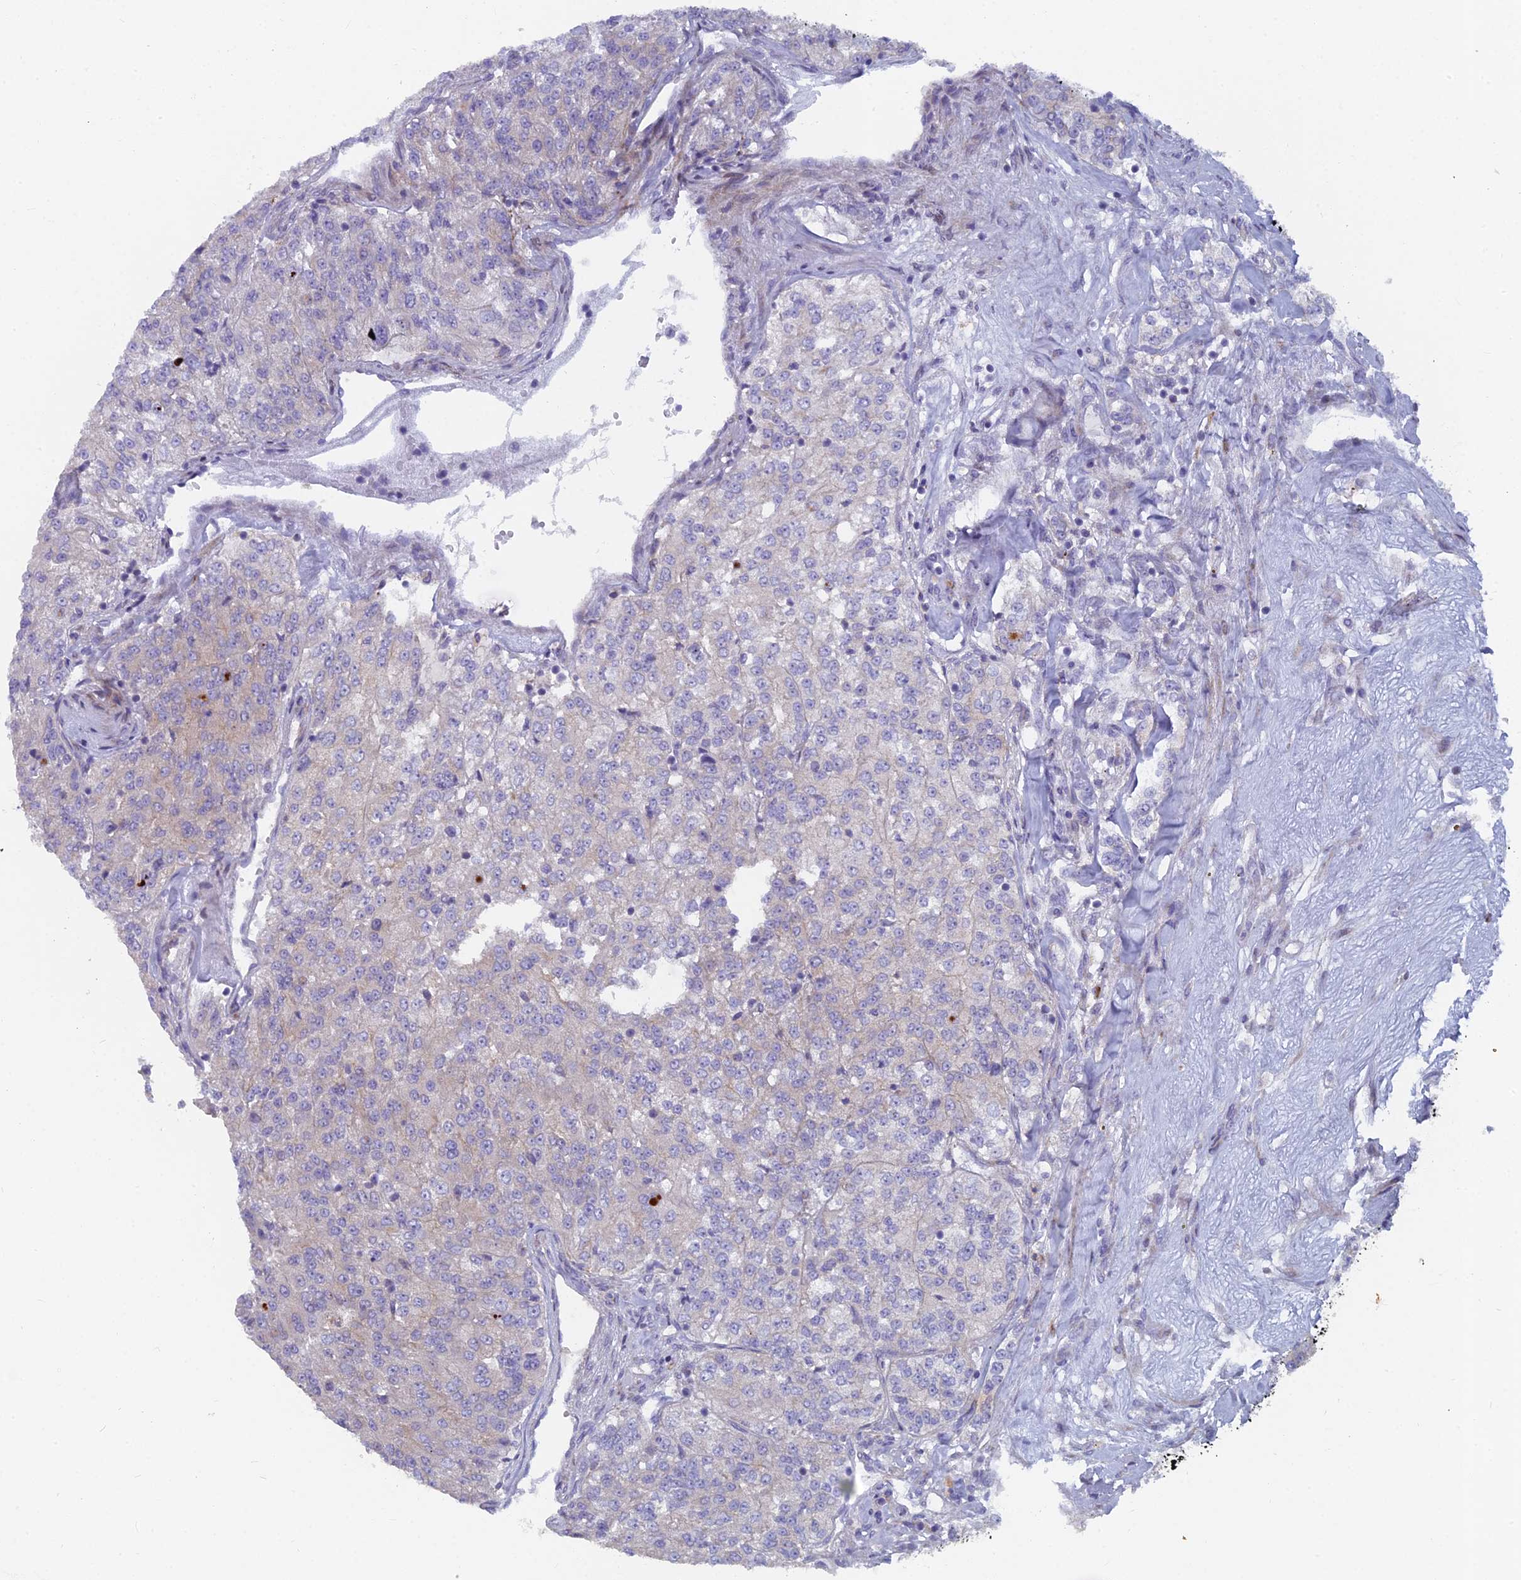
{"staining": {"intensity": "negative", "quantity": "none", "location": "none"}, "tissue": "renal cancer", "cell_type": "Tumor cells", "image_type": "cancer", "snomed": [{"axis": "morphology", "description": "Adenocarcinoma, NOS"}, {"axis": "topography", "description": "Kidney"}], "caption": "Immunohistochemistry image of renal cancer stained for a protein (brown), which demonstrates no staining in tumor cells.", "gene": "B9D2", "patient": {"sex": "female", "age": 63}}